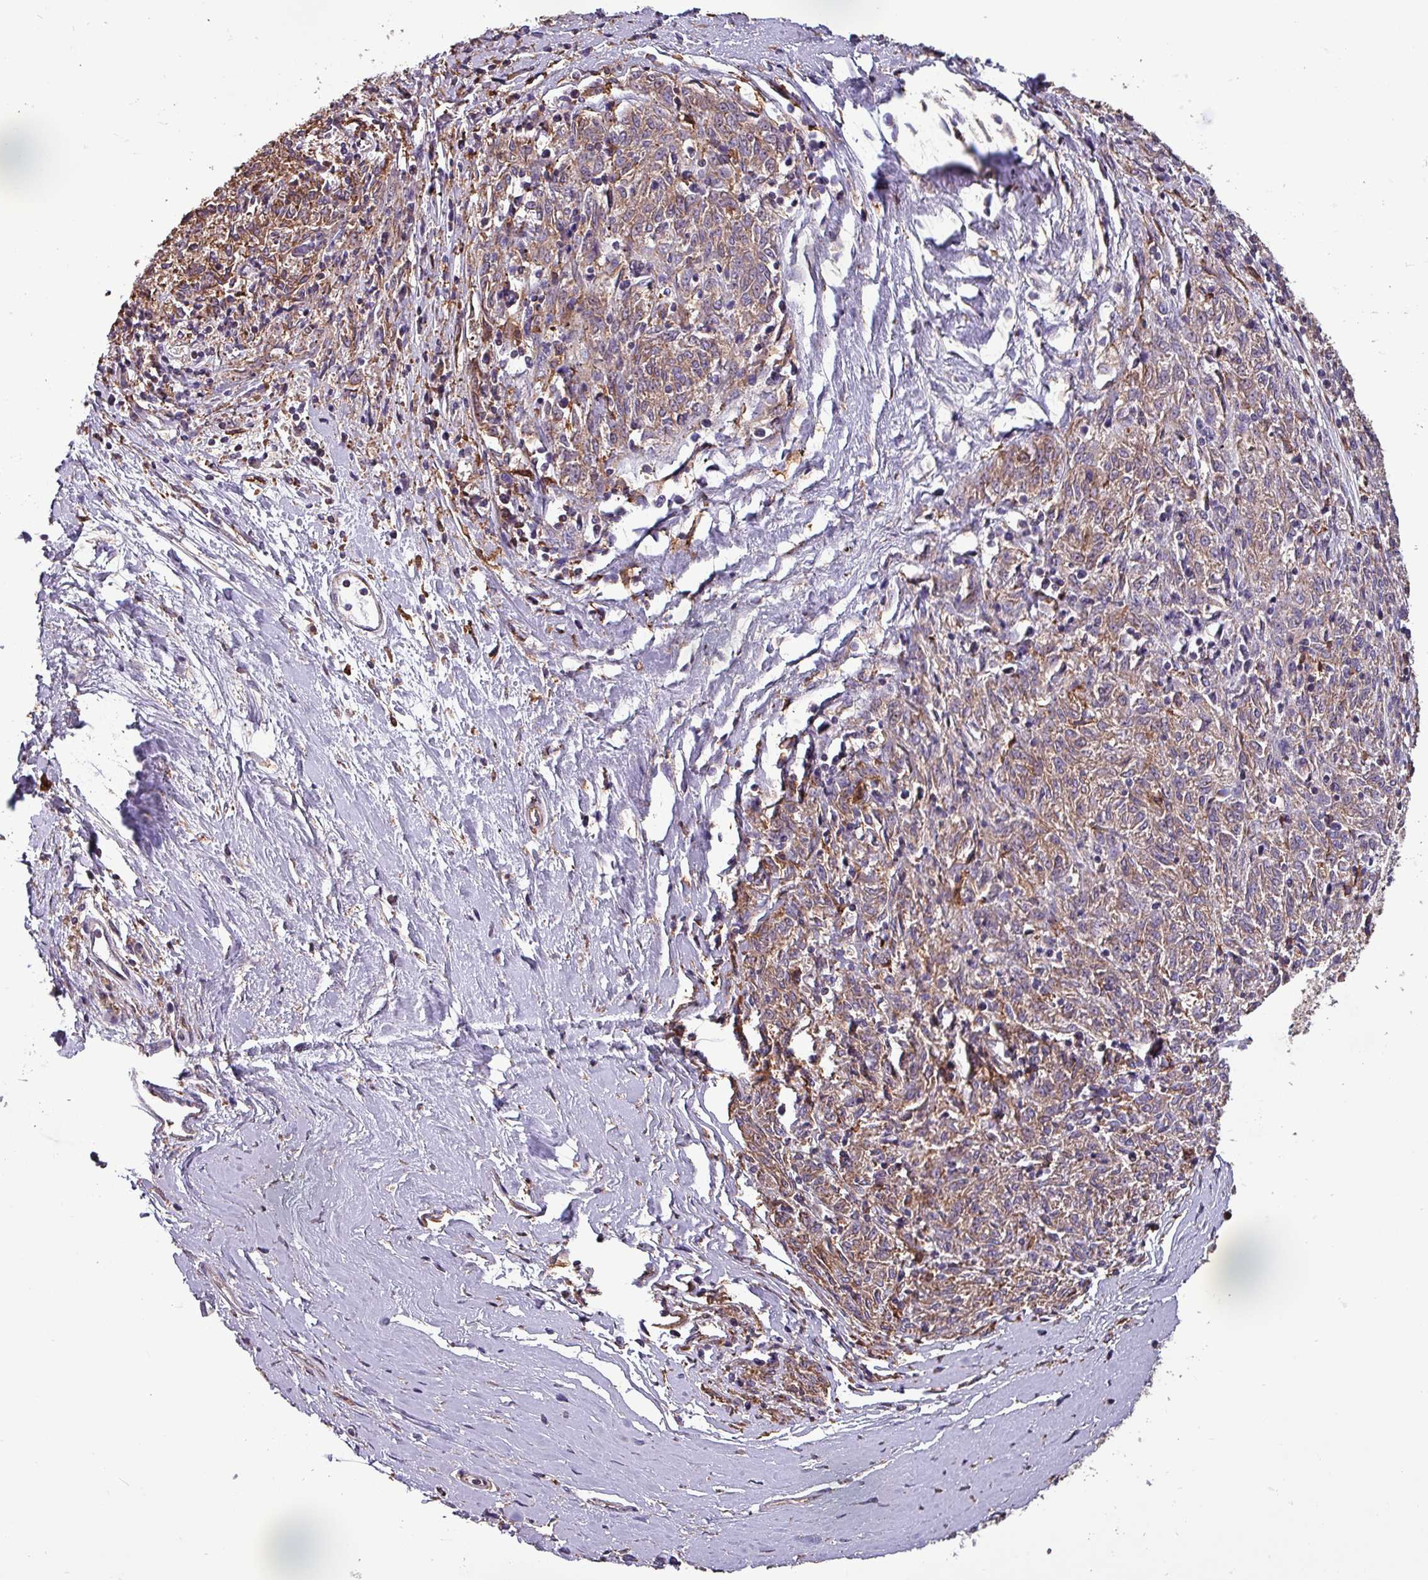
{"staining": {"intensity": "moderate", "quantity": ">75%", "location": "cytoplasmic/membranous"}, "tissue": "melanoma", "cell_type": "Tumor cells", "image_type": "cancer", "snomed": [{"axis": "morphology", "description": "Malignant melanoma, NOS"}, {"axis": "topography", "description": "Skin"}], "caption": "Human malignant melanoma stained with a brown dye demonstrates moderate cytoplasmic/membranous positive expression in approximately >75% of tumor cells.", "gene": "SCIN", "patient": {"sex": "female", "age": 72}}